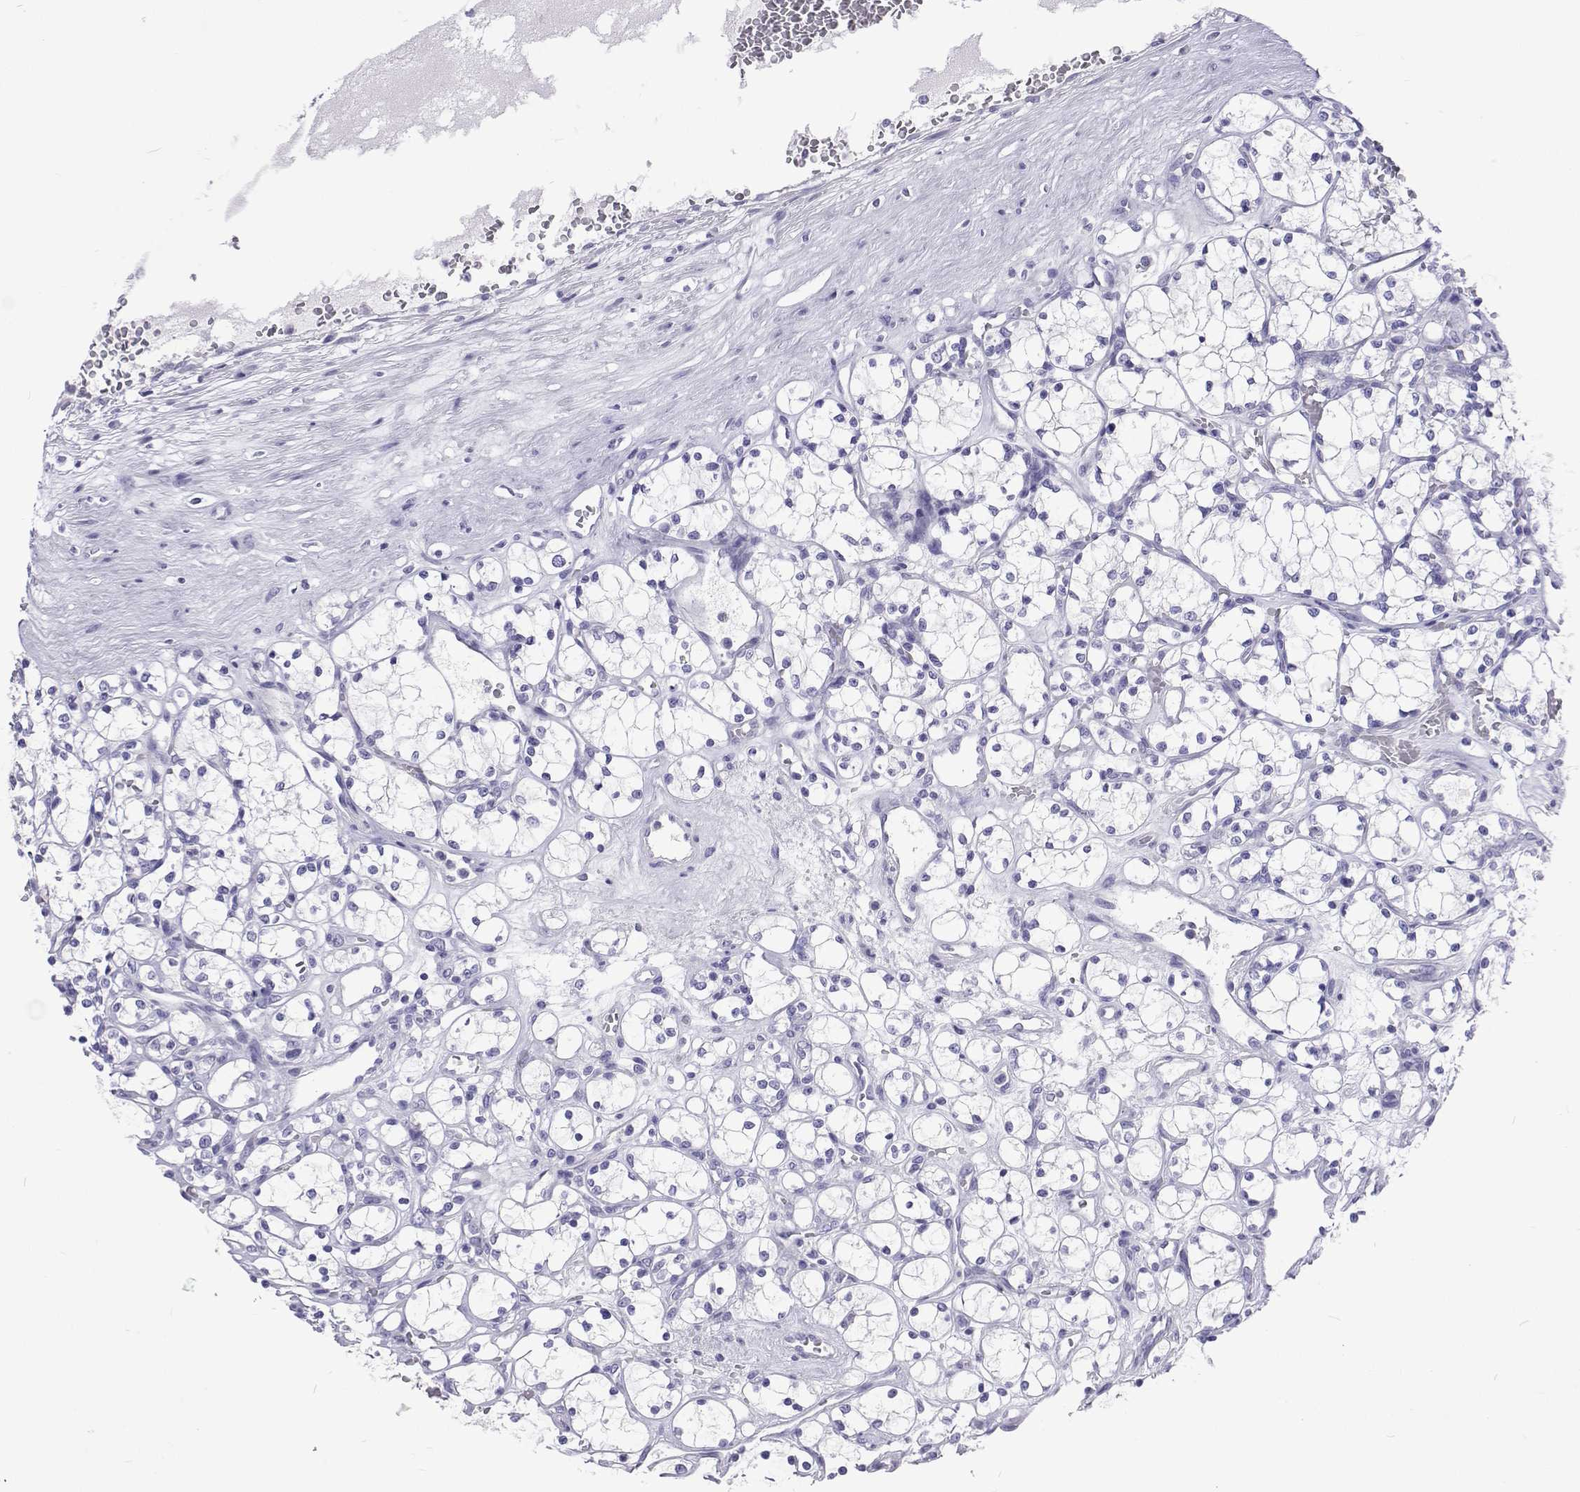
{"staining": {"intensity": "negative", "quantity": "none", "location": "none"}, "tissue": "renal cancer", "cell_type": "Tumor cells", "image_type": "cancer", "snomed": [{"axis": "morphology", "description": "Adenocarcinoma, NOS"}, {"axis": "topography", "description": "Kidney"}], "caption": "Renal adenocarcinoma stained for a protein using immunohistochemistry reveals no staining tumor cells.", "gene": "UMODL1", "patient": {"sex": "female", "age": 69}}